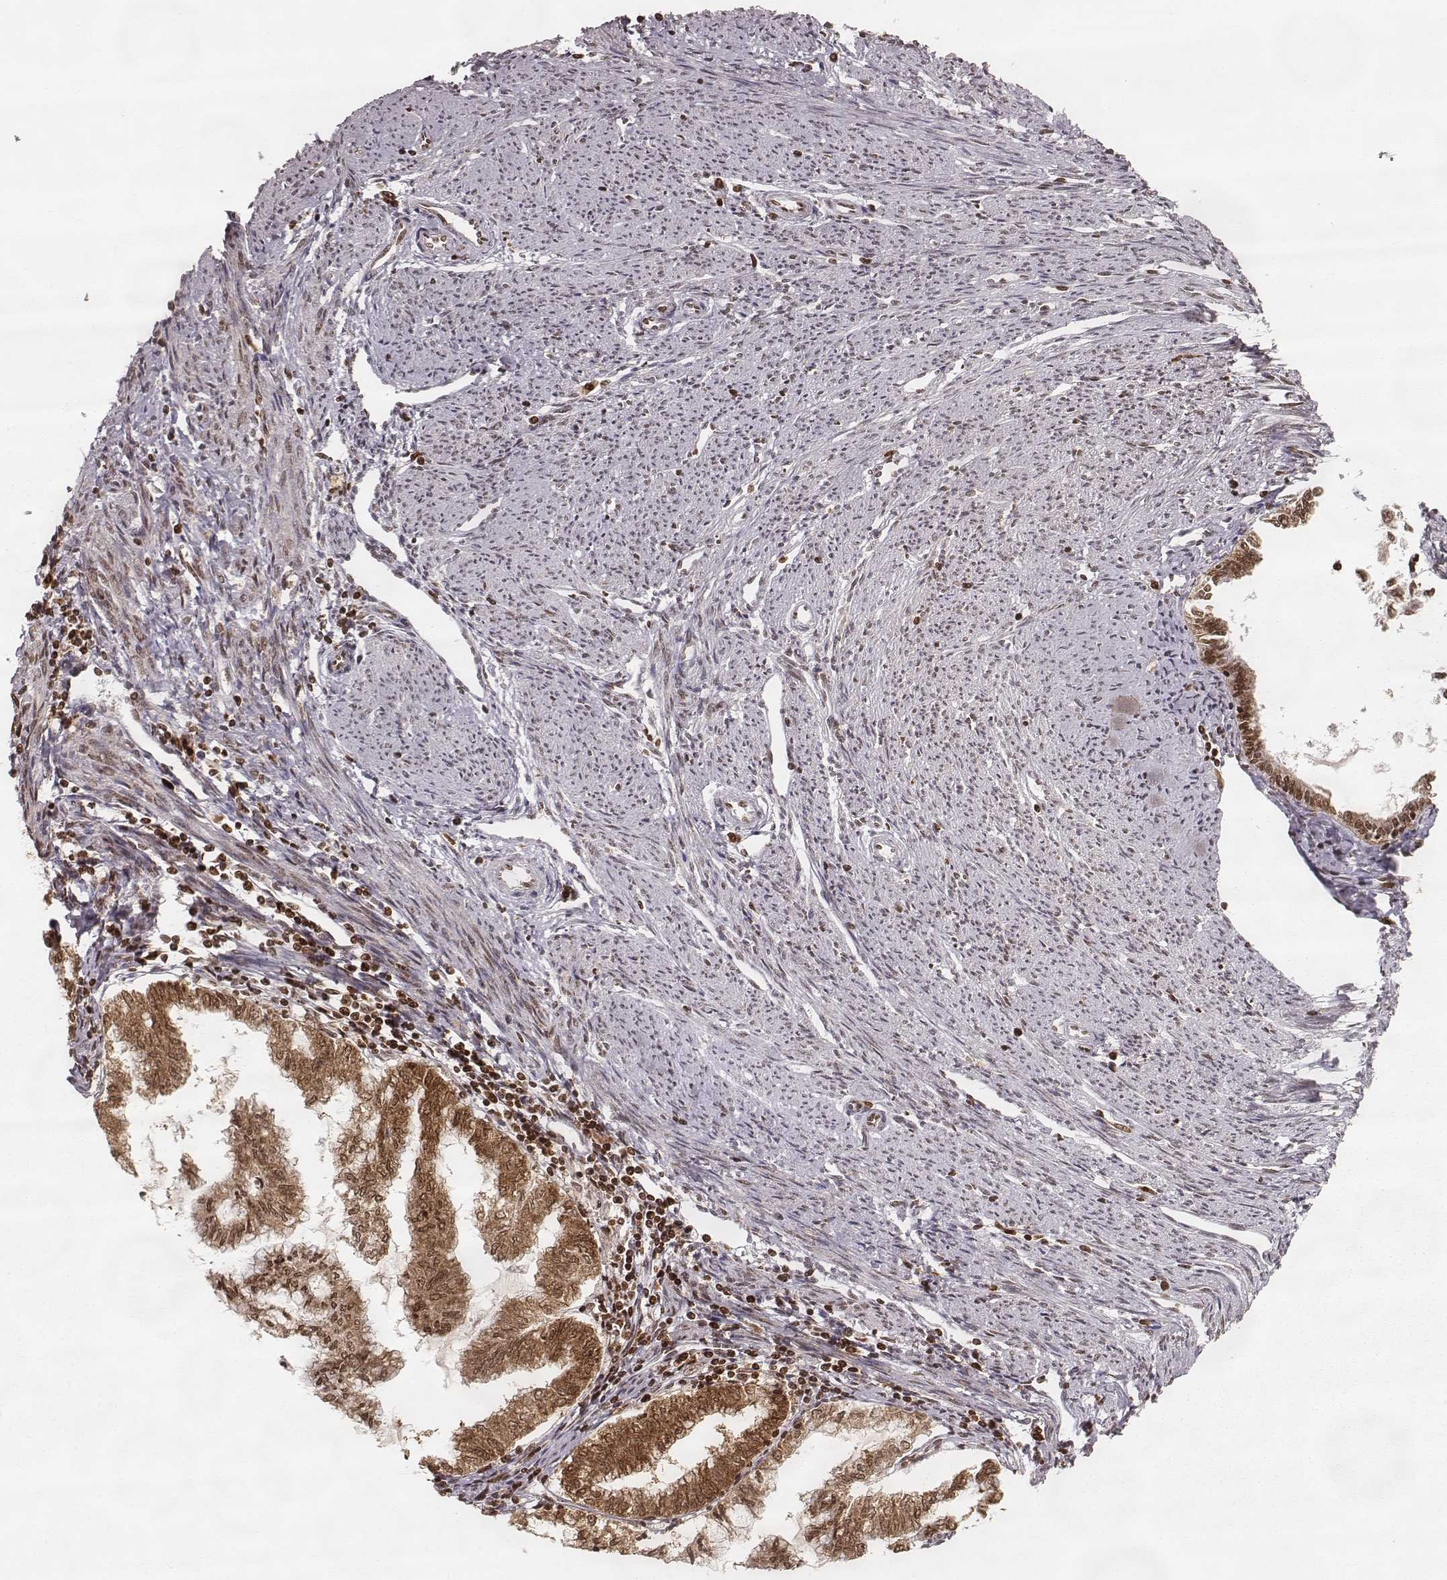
{"staining": {"intensity": "strong", "quantity": ">75%", "location": "nuclear"}, "tissue": "endometrial cancer", "cell_type": "Tumor cells", "image_type": "cancer", "snomed": [{"axis": "morphology", "description": "Adenocarcinoma, NOS"}, {"axis": "topography", "description": "Endometrium"}], "caption": "The immunohistochemical stain labels strong nuclear staining in tumor cells of adenocarcinoma (endometrial) tissue.", "gene": "PARP1", "patient": {"sex": "female", "age": 79}}